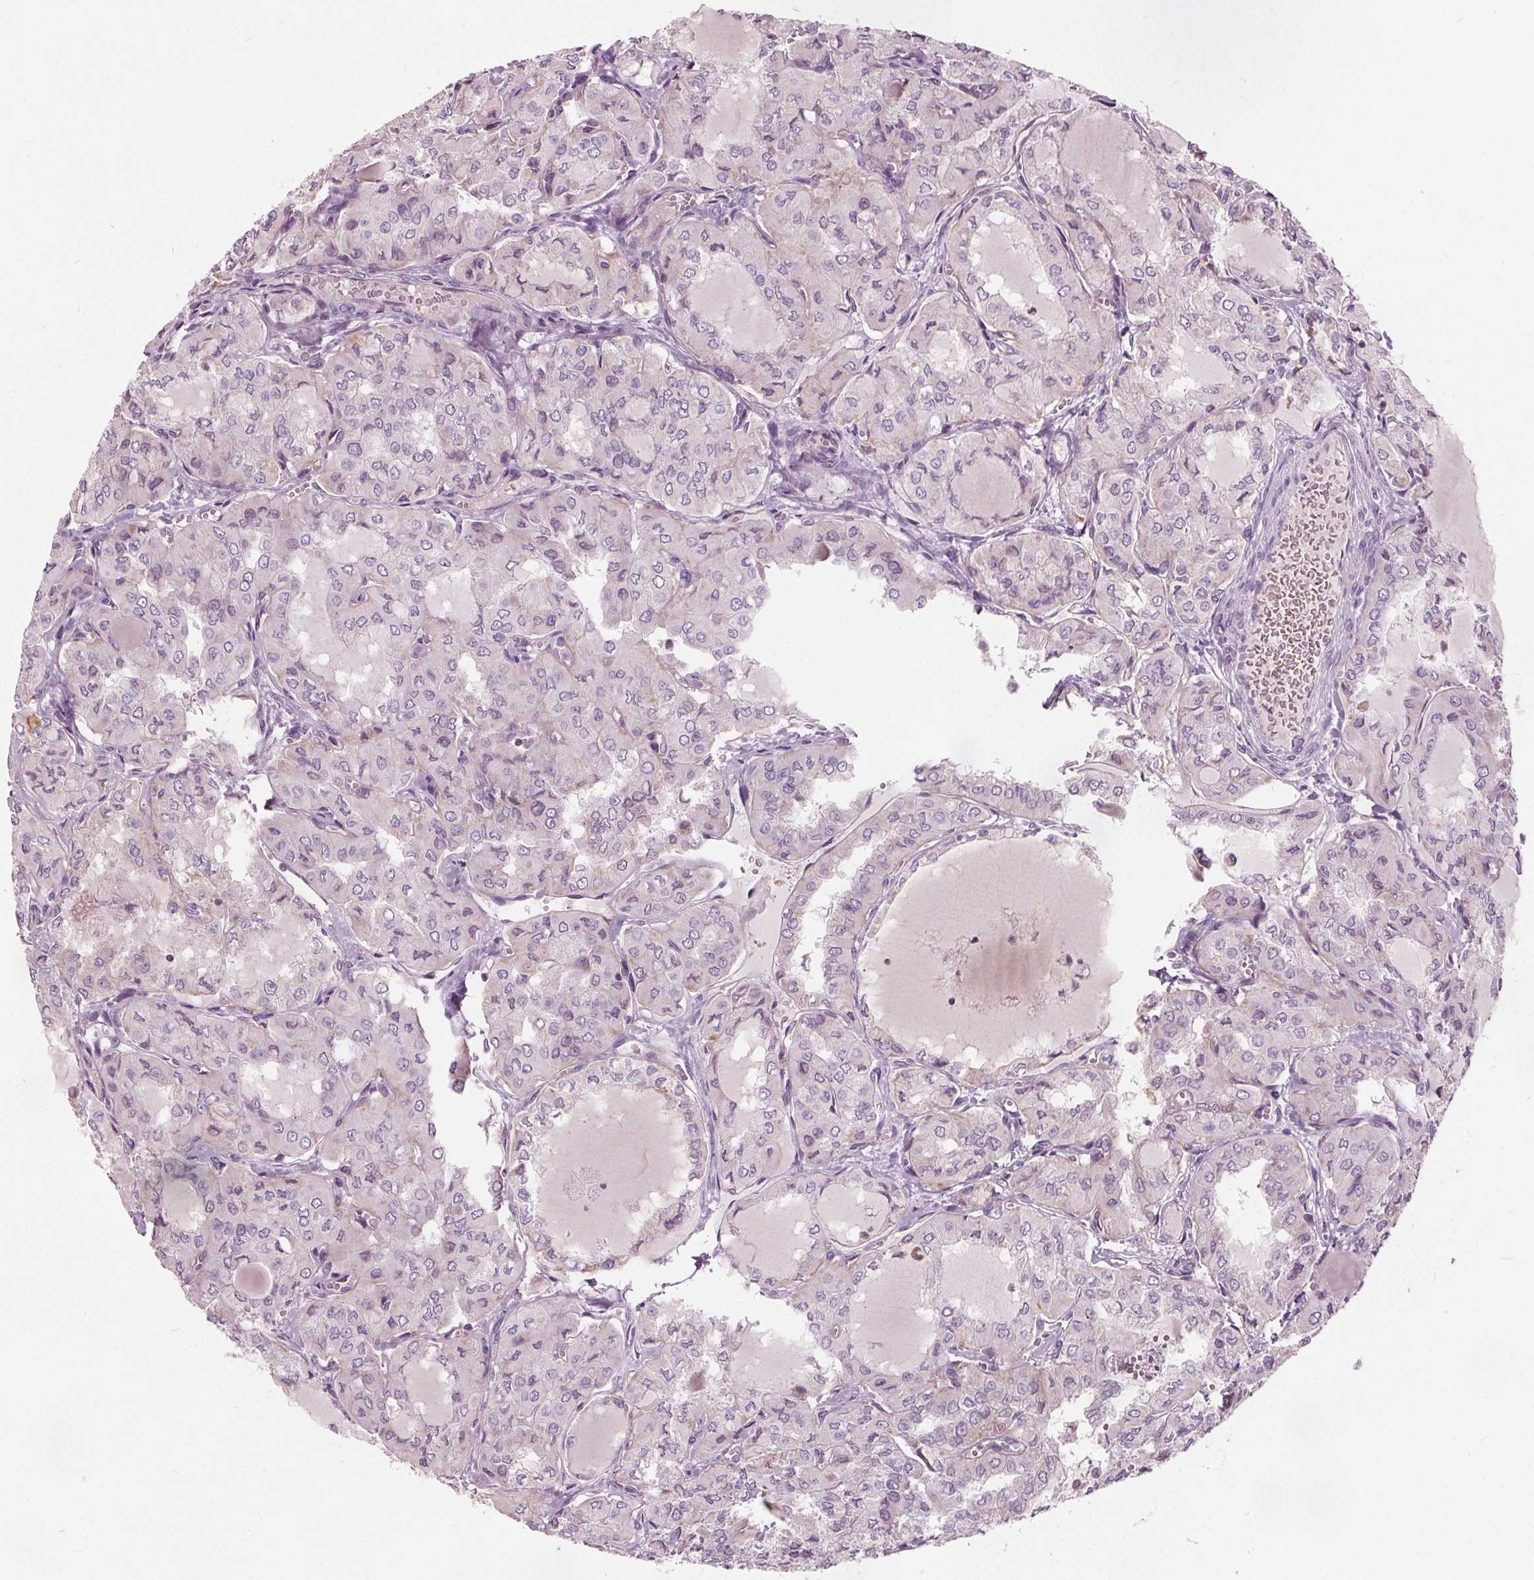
{"staining": {"intensity": "negative", "quantity": "none", "location": "none"}, "tissue": "thyroid cancer", "cell_type": "Tumor cells", "image_type": "cancer", "snomed": [{"axis": "morphology", "description": "Papillary adenocarcinoma, NOS"}, {"axis": "topography", "description": "Thyroid gland"}], "caption": "High power microscopy micrograph of an IHC image of thyroid papillary adenocarcinoma, revealing no significant staining in tumor cells. (Stains: DAB IHC with hematoxylin counter stain, Microscopy: brightfield microscopy at high magnification).", "gene": "ECI2", "patient": {"sex": "male", "age": 20}}